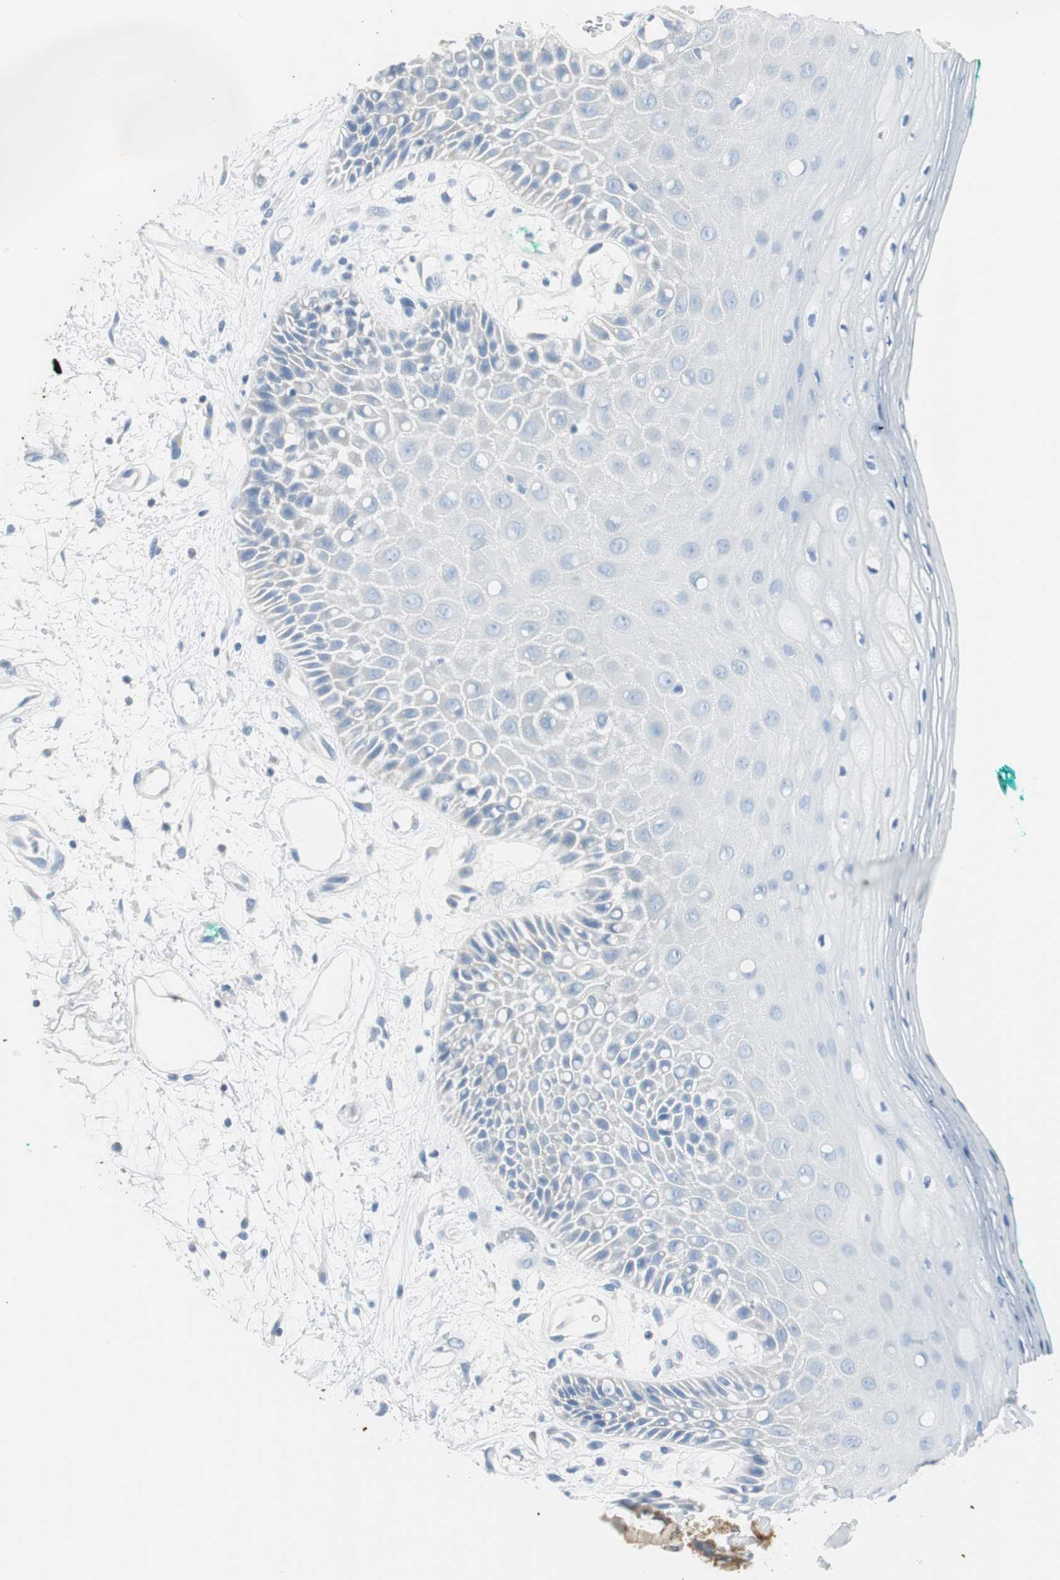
{"staining": {"intensity": "negative", "quantity": "none", "location": "none"}, "tissue": "oral mucosa", "cell_type": "Squamous epithelial cells", "image_type": "normal", "snomed": [{"axis": "morphology", "description": "Normal tissue, NOS"}, {"axis": "morphology", "description": "Squamous cell carcinoma, NOS"}, {"axis": "topography", "description": "Skeletal muscle"}, {"axis": "topography", "description": "Oral tissue"}, {"axis": "topography", "description": "Head-Neck"}], "caption": "Protein analysis of unremarkable oral mucosa reveals no significant positivity in squamous epithelial cells. (DAB IHC visualized using brightfield microscopy, high magnification).", "gene": "FBP1", "patient": {"sex": "female", "age": 84}}